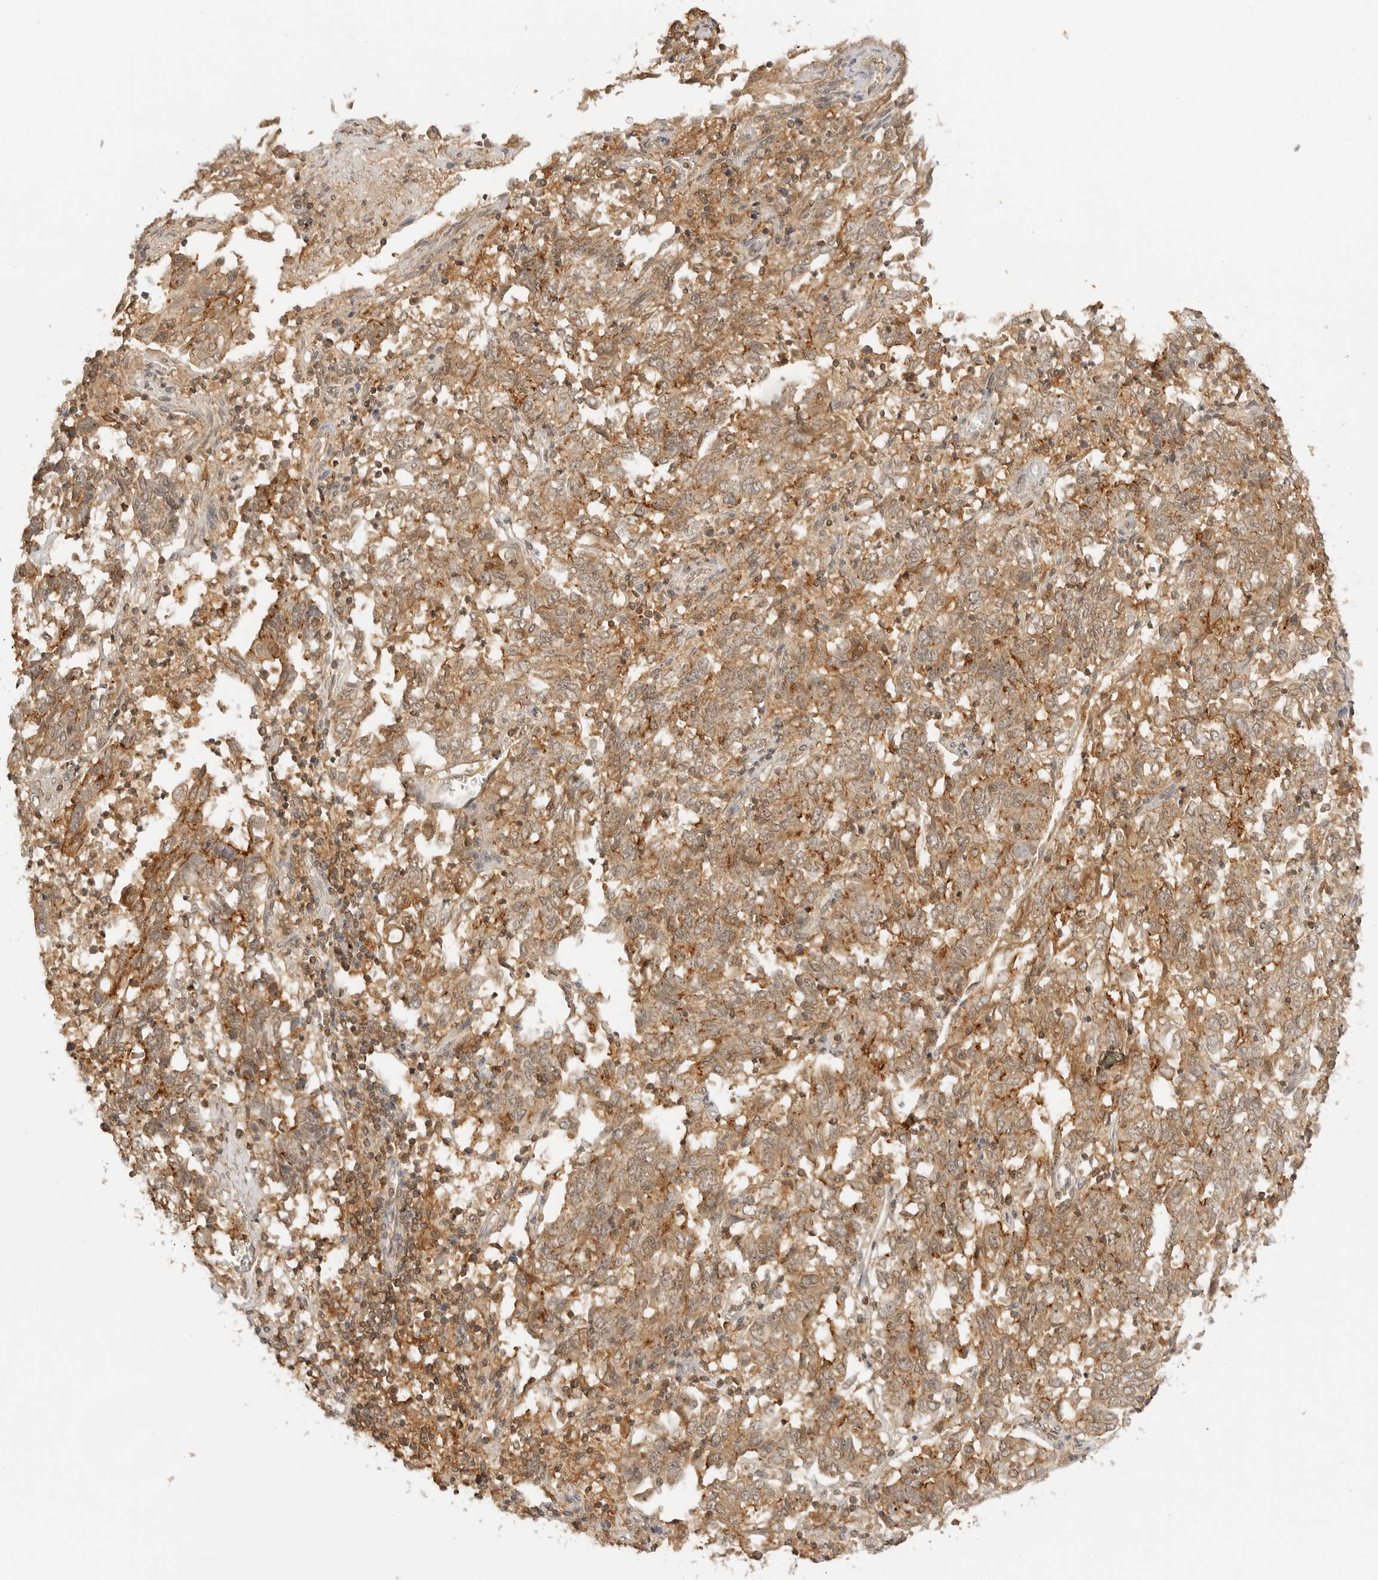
{"staining": {"intensity": "moderate", "quantity": ">75%", "location": "cytoplasmic/membranous"}, "tissue": "endometrial cancer", "cell_type": "Tumor cells", "image_type": "cancer", "snomed": [{"axis": "morphology", "description": "Adenocarcinoma, NOS"}, {"axis": "topography", "description": "Endometrium"}], "caption": "Immunohistochemistry (DAB) staining of human endometrial adenocarcinoma reveals moderate cytoplasmic/membranous protein staining in approximately >75% of tumor cells.", "gene": "EPHA1", "patient": {"sex": "female", "age": 80}}